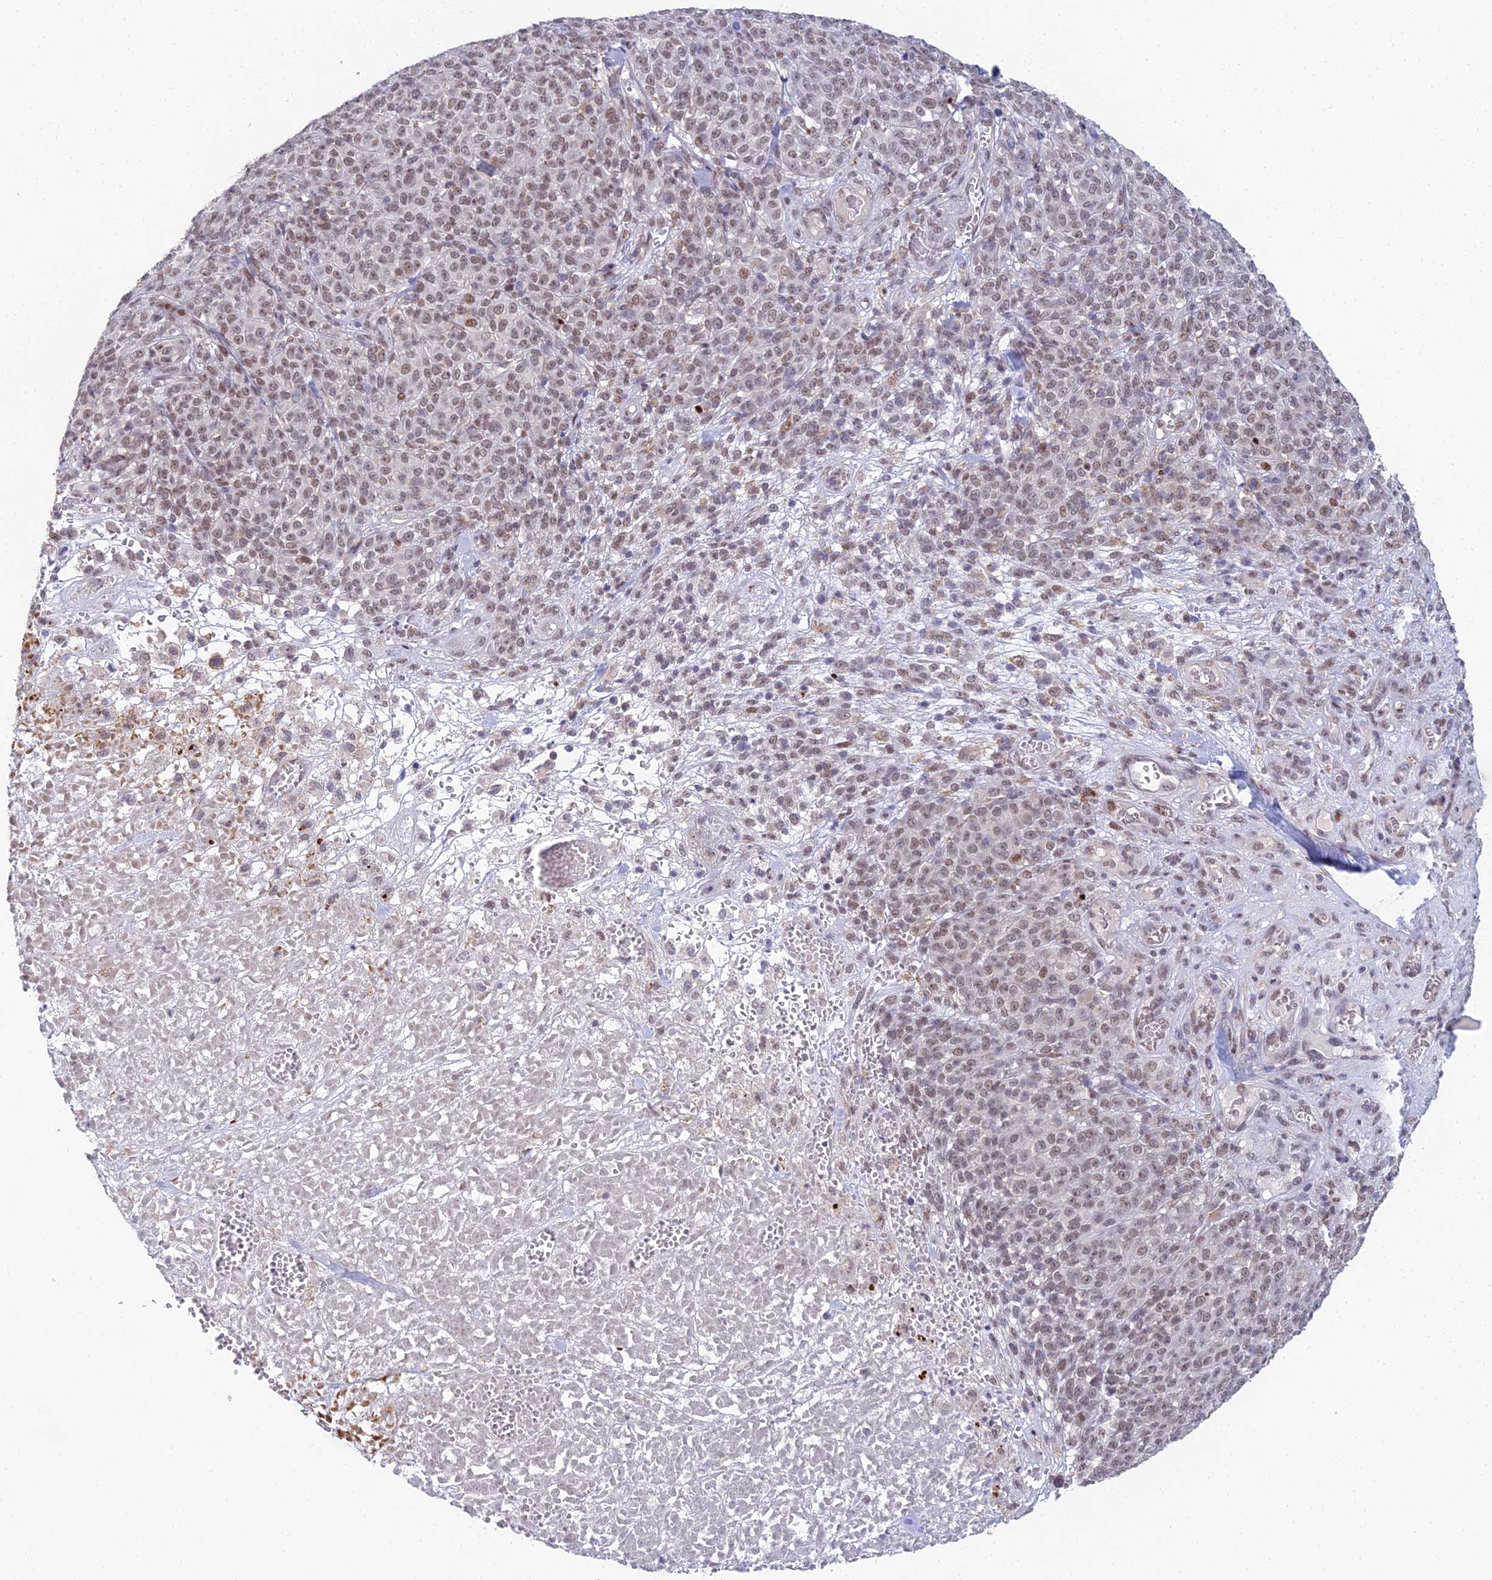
{"staining": {"intensity": "moderate", "quantity": ">75%", "location": "nuclear"}, "tissue": "melanoma", "cell_type": "Tumor cells", "image_type": "cancer", "snomed": [{"axis": "morphology", "description": "Normal tissue, NOS"}, {"axis": "morphology", "description": "Malignant melanoma, NOS"}, {"axis": "topography", "description": "Skin"}], "caption": "Protein staining demonstrates moderate nuclear positivity in approximately >75% of tumor cells in melanoma.", "gene": "ABHD17A", "patient": {"sex": "female", "age": 34}}